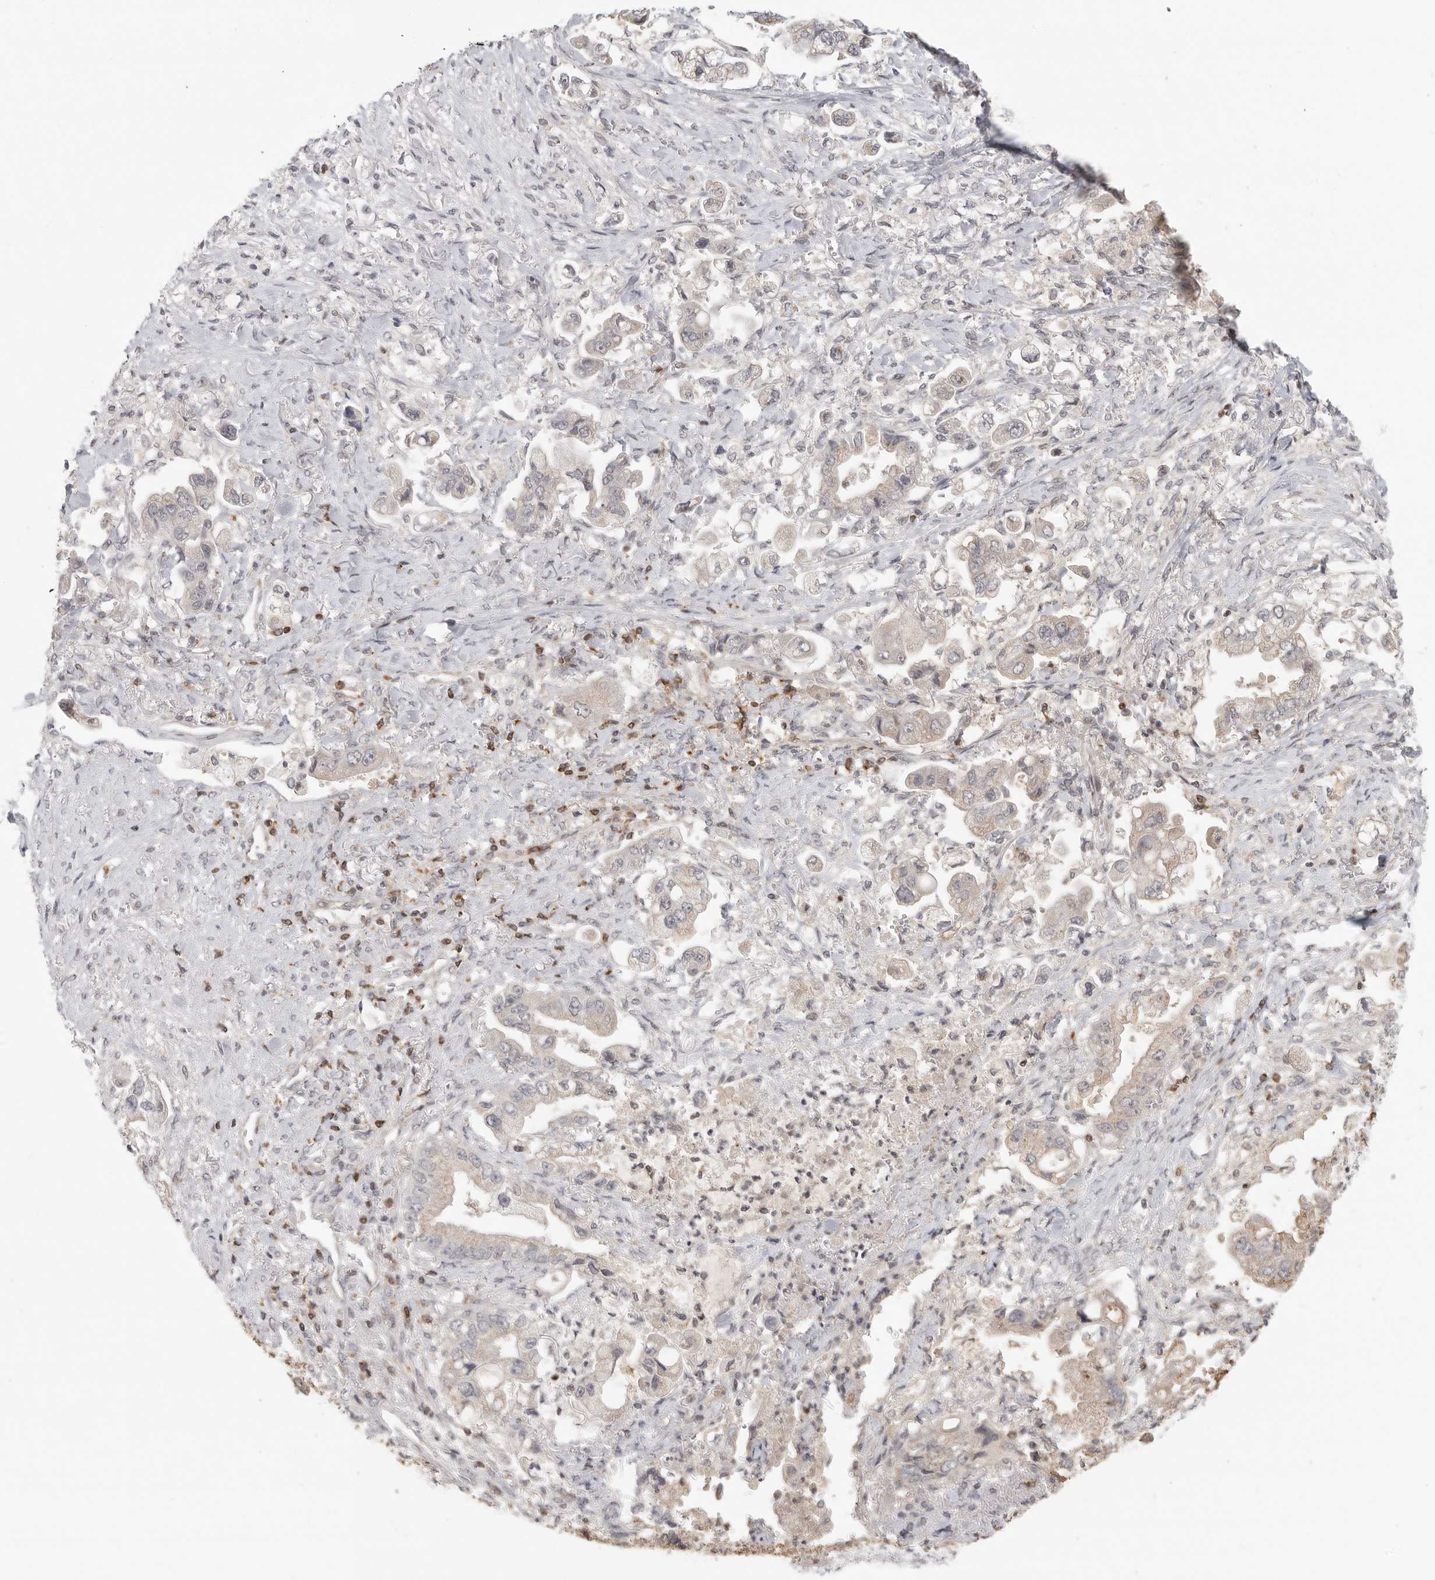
{"staining": {"intensity": "weak", "quantity": "<25%", "location": "cytoplasmic/membranous"}, "tissue": "stomach cancer", "cell_type": "Tumor cells", "image_type": "cancer", "snomed": [{"axis": "morphology", "description": "Adenocarcinoma, NOS"}, {"axis": "topography", "description": "Stomach"}], "caption": "Immunohistochemical staining of human stomach adenocarcinoma shows no significant staining in tumor cells.", "gene": "SH3KBP1", "patient": {"sex": "male", "age": 62}}